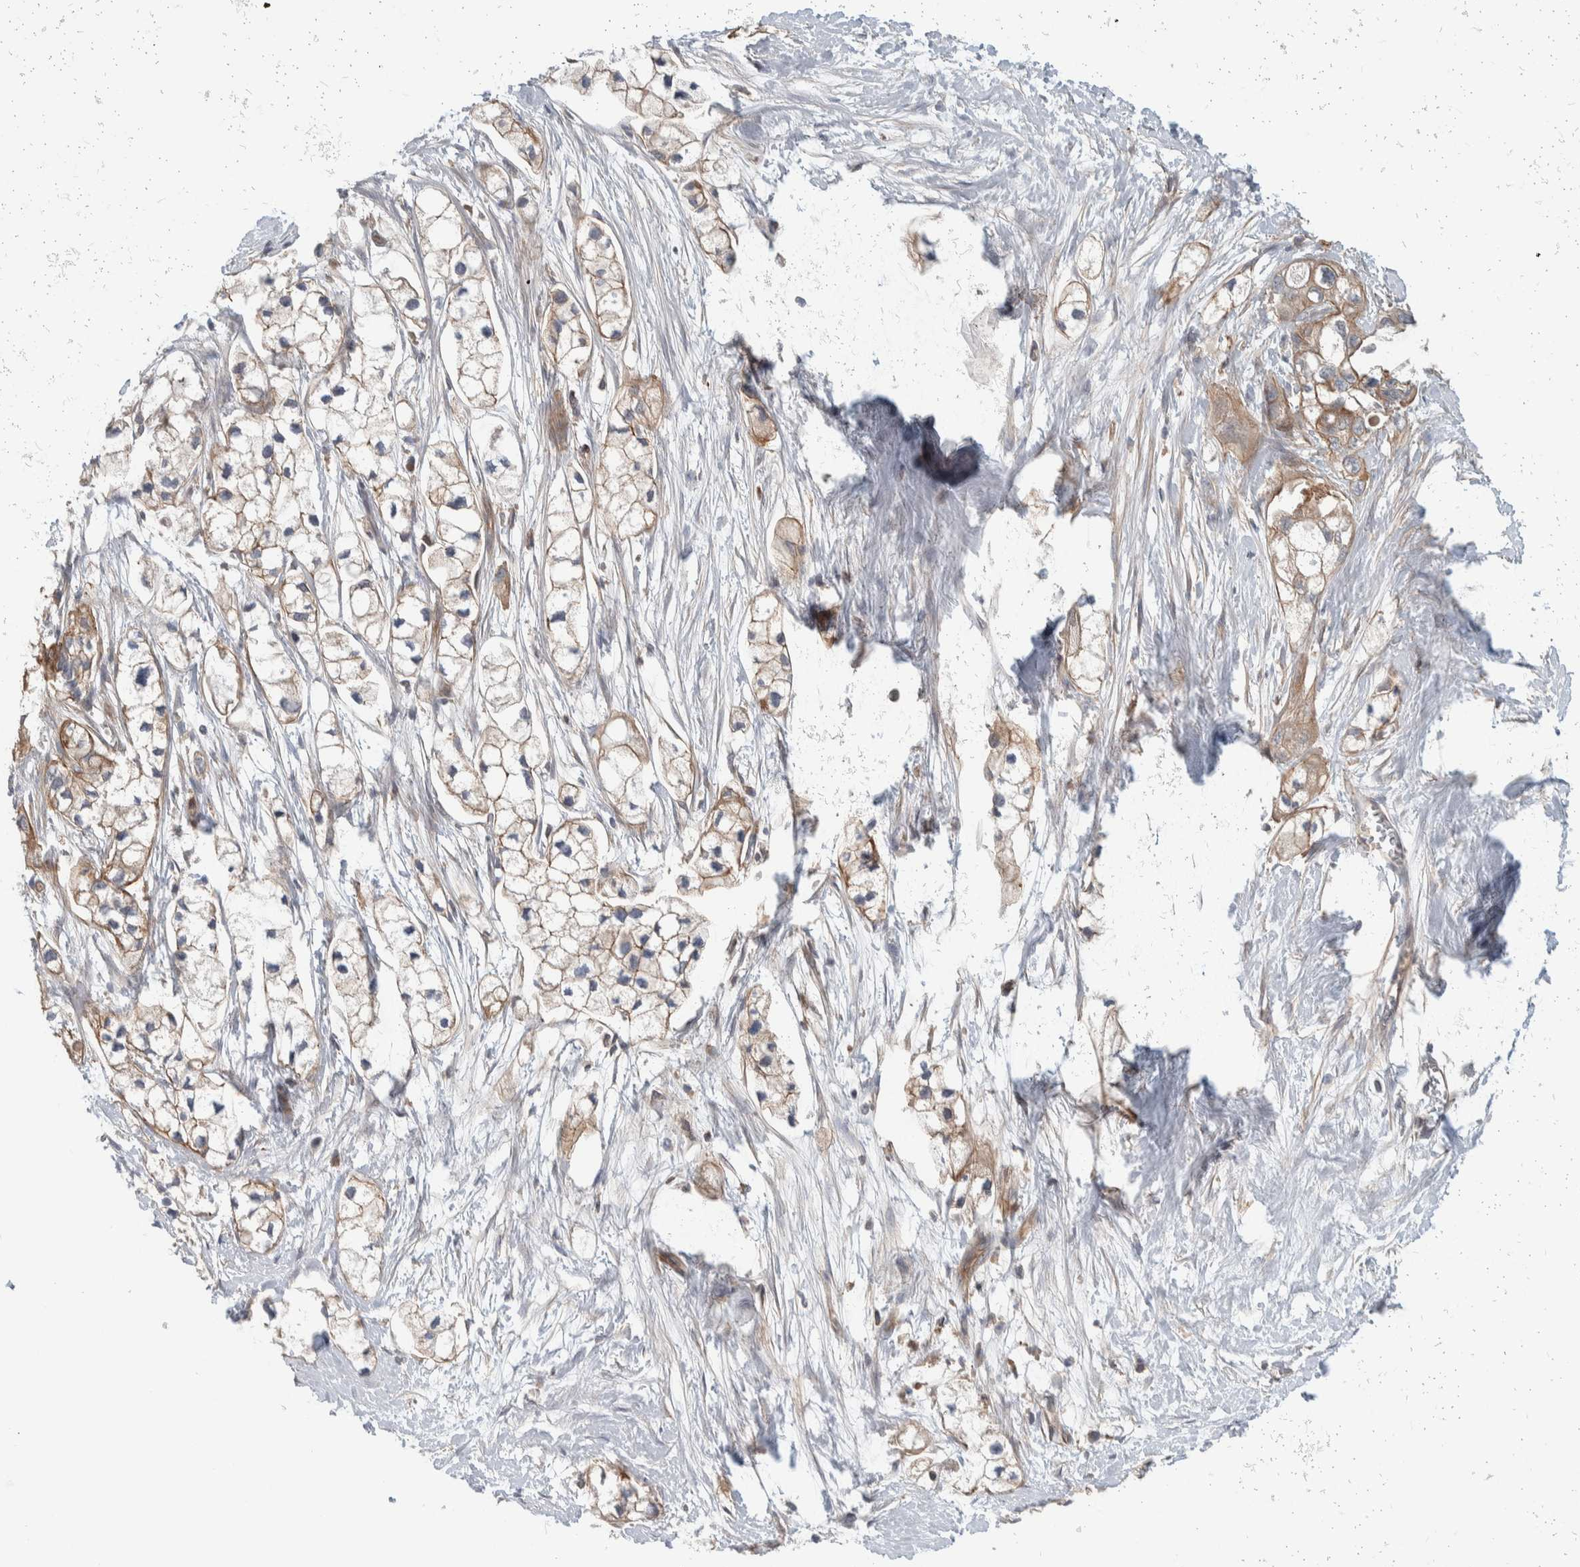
{"staining": {"intensity": "weak", "quantity": ">75%", "location": "cytoplasmic/membranous"}, "tissue": "pancreatic cancer", "cell_type": "Tumor cells", "image_type": "cancer", "snomed": [{"axis": "morphology", "description": "Adenocarcinoma, NOS"}, {"axis": "topography", "description": "Pancreas"}], "caption": "Protein staining exhibits weak cytoplasmic/membranous expression in about >75% of tumor cells in pancreatic cancer (adenocarcinoma).", "gene": "MPRIP", "patient": {"sex": "male", "age": 74}}